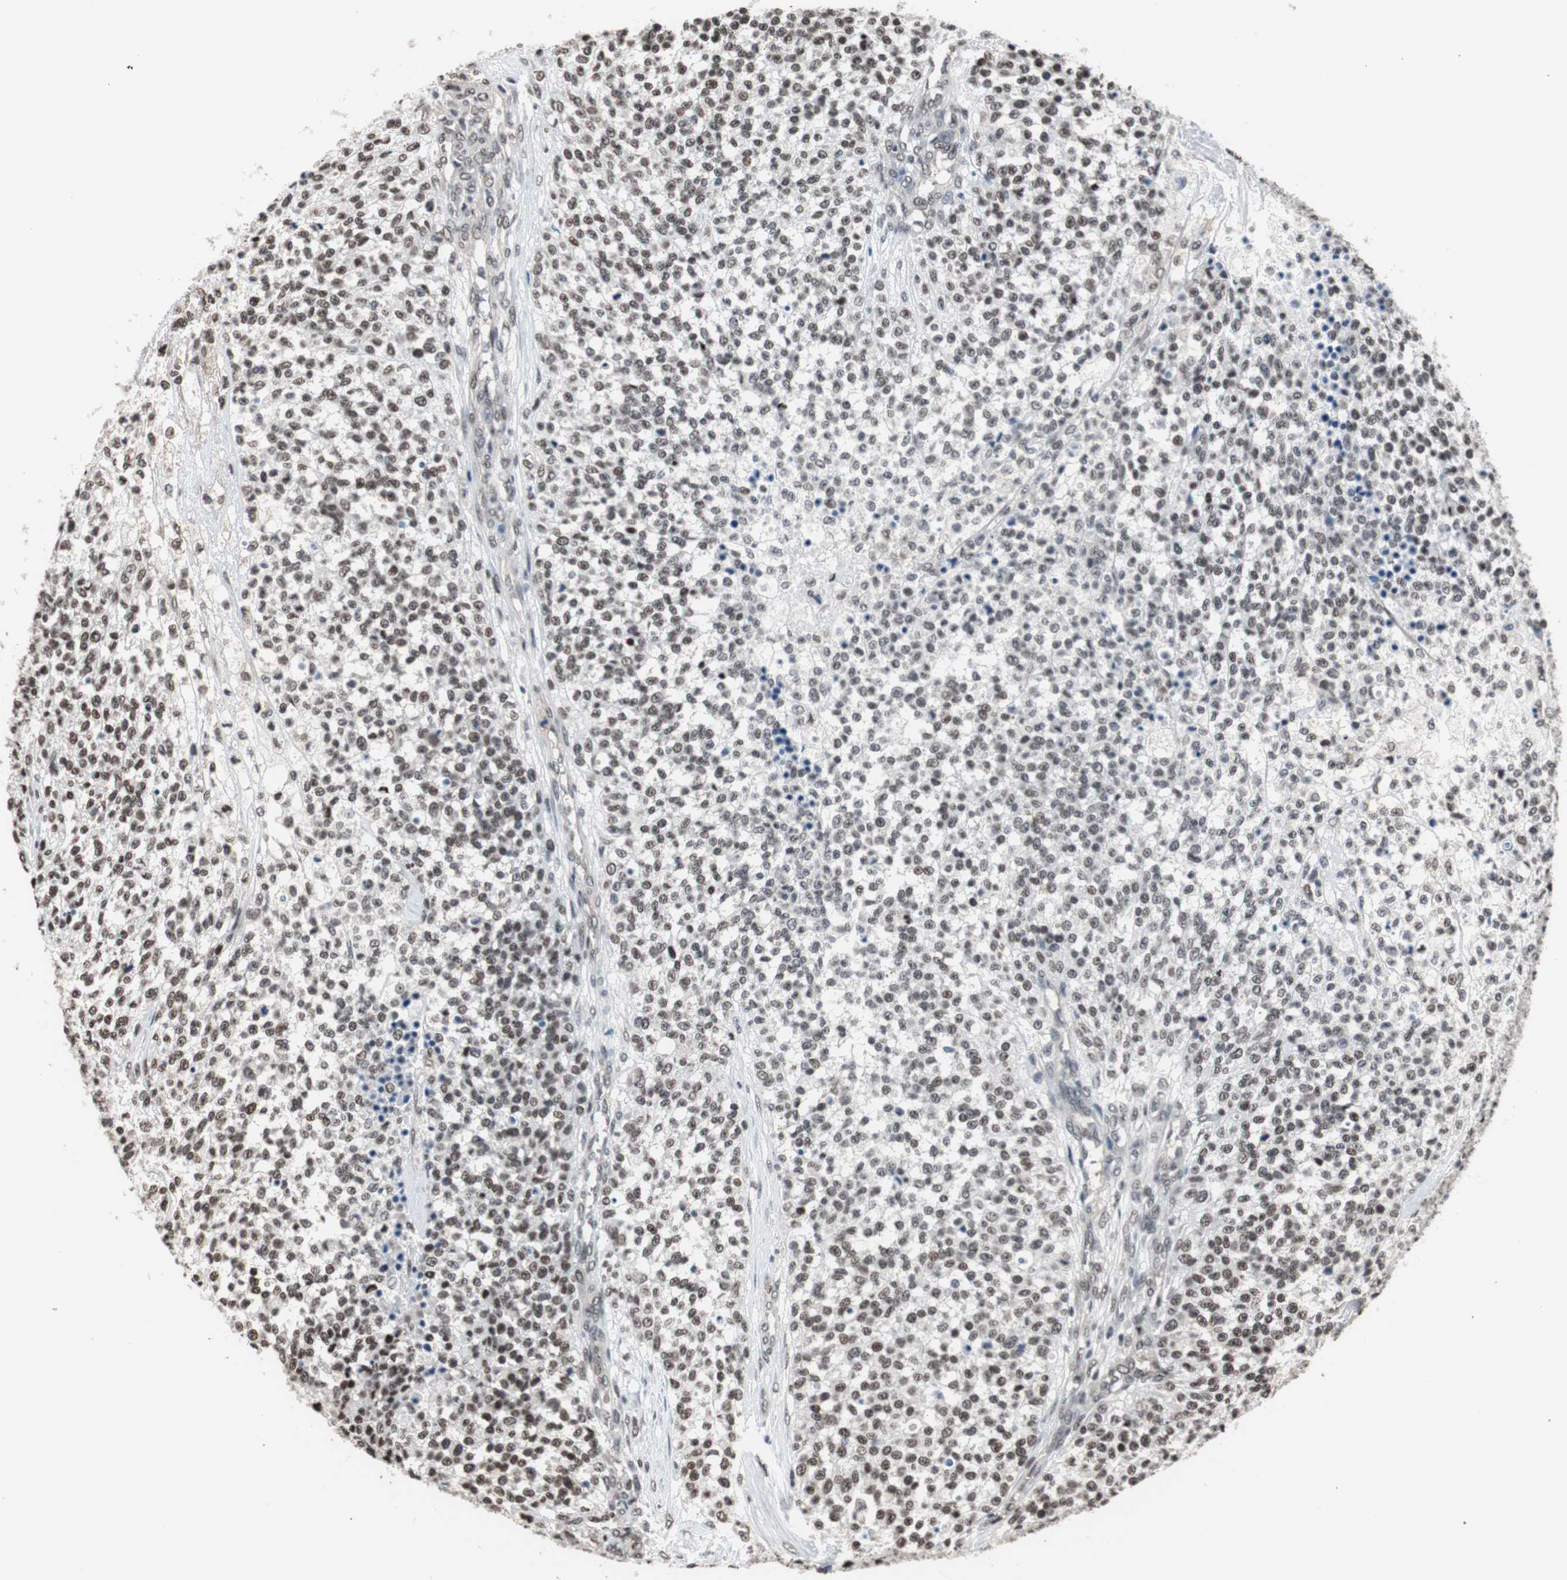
{"staining": {"intensity": "weak", "quantity": "25%-75%", "location": "nuclear"}, "tissue": "testis cancer", "cell_type": "Tumor cells", "image_type": "cancer", "snomed": [{"axis": "morphology", "description": "Seminoma, NOS"}, {"axis": "topography", "description": "Testis"}], "caption": "Immunohistochemistry micrograph of testis seminoma stained for a protein (brown), which reveals low levels of weak nuclear positivity in about 25%-75% of tumor cells.", "gene": "POGZ", "patient": {"sex": "male", "age": 59}}